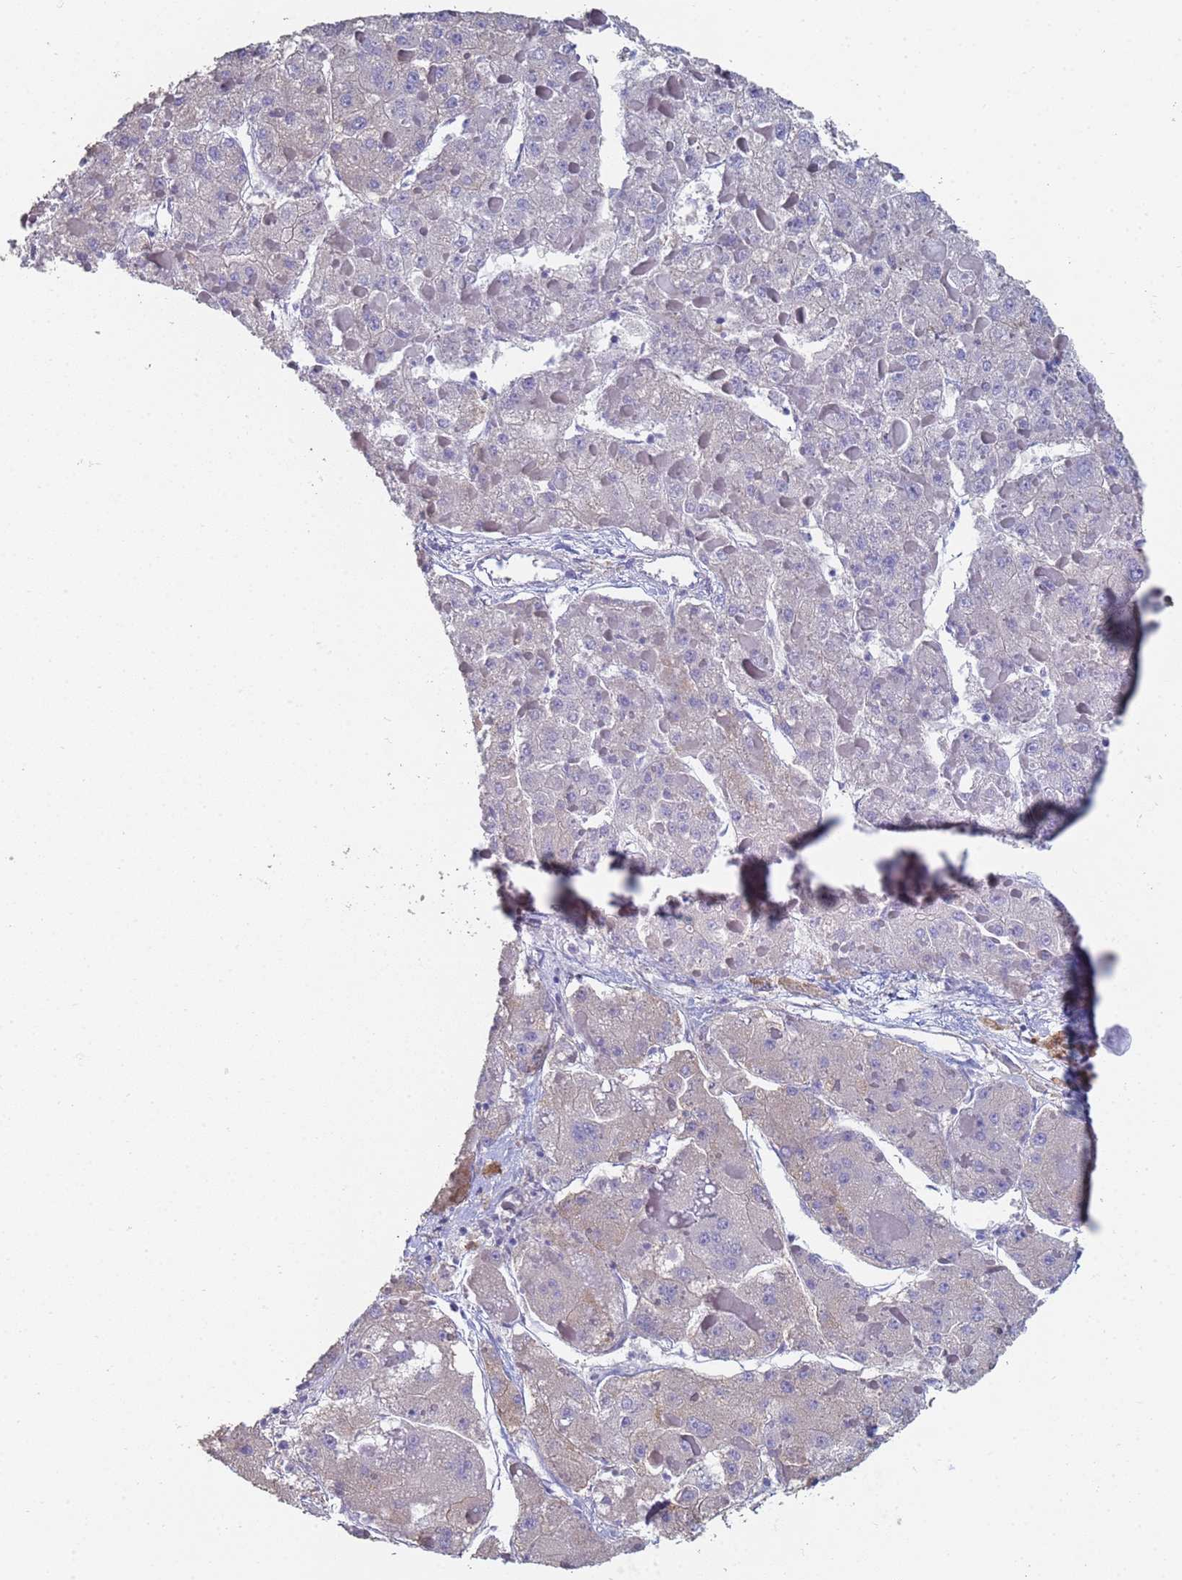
{"staining": {"intensity": "negative", "quantity": "none", "location": "none"}, "tissue": "liver cancer", "cell_type": "Tumor cells", "image_type": "cancer", "snomed": [{"axis": "morphology", "description": "Carcinoma, Hepatocellular, NOS"}, {"axis": "topography", "description": "Liver"}], "caption": "Immunohistochemistry (IHC) micrograph of neoplastic tissue: human liver cancer stained with DAB displays no significant protein staining in tumor cells.", "gene": "ABCA8", "patient": {"sex": "female", "age": 73}}